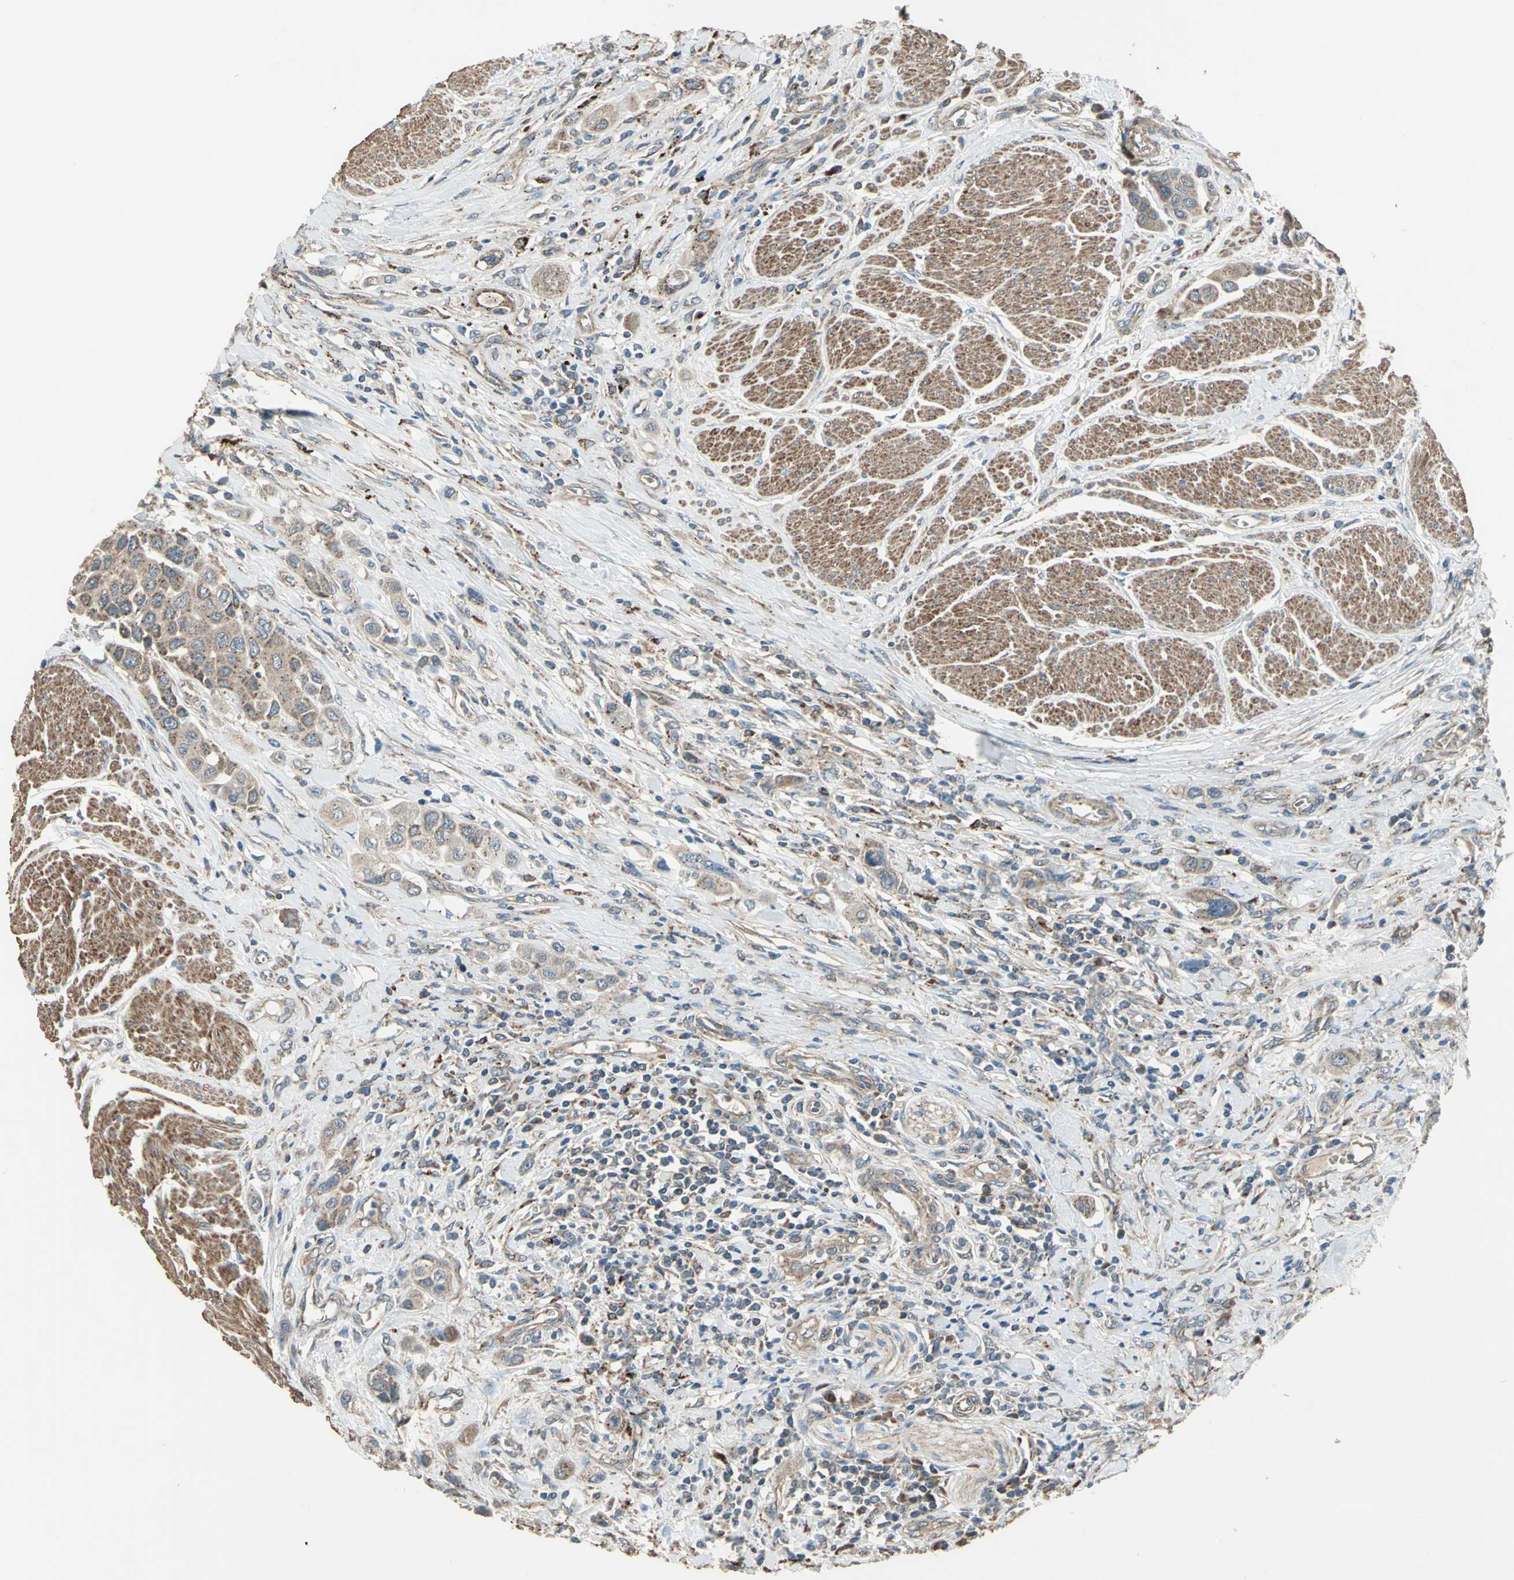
{"staining": {"intensity": "moderate", "quantity": ">75%", "location": "cytoplasmic/membranous"}, "tissue": "urothelial cancer", "cell_type": "Tumor cells", "image_type": "cancer", "snomed": [{"axis": "morphology", "description": "Urothelial carcinoma, High grade"}, {"axis": "topography", "description": "Urinary bladder"}], "caption": "Immunohistochemistry (IHC) photomicrograph of urothelial cancer stained for a protein (brown), which demonstrates medium levels of moderate cytoplasmic/membranous expression in approximately >75% of tumor cells.", "gene": "POLRMT", "patient": {"sex": "male", "age": 50}}